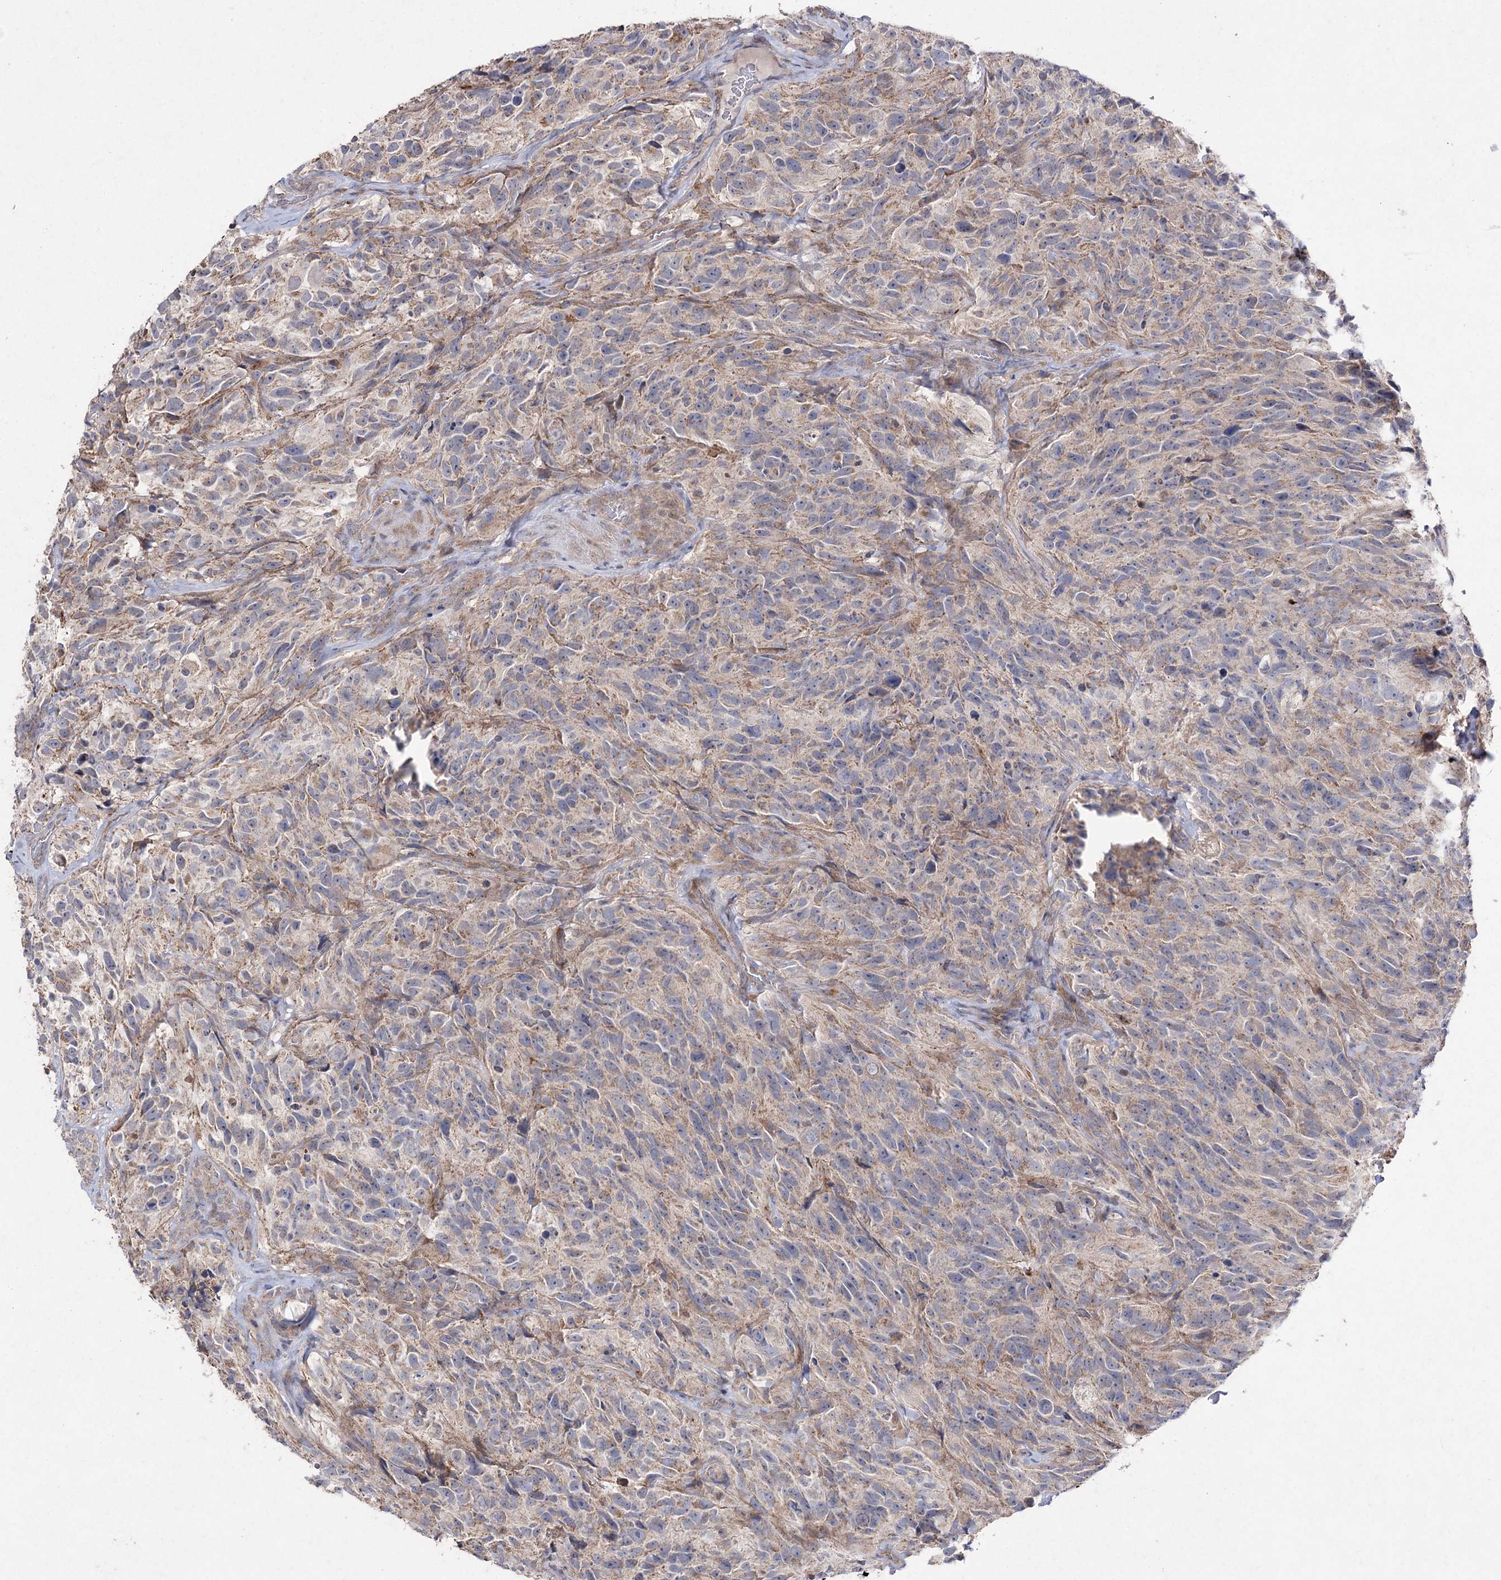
{"staining": {"intensity": "weak", "quantity": "25%-75%", "location": "cytoplasmic/membranous"}, "tissue": "glioma", "cell_type": "Tumor cells", "image_type": "cancer", "snomed": [{"axis": "morphology", "description": "Glioma, malignant, High grade"}, {"axis": "topography", "description": "Brain"}], "caption": "There is low levels of weak cytoplasmic/membranous expression in tumor cells of high-grade glioma (malignant), as demonstrated by immunohistochemical staining (brown color).", "gene": "FANCL", "patient": {"sex": "male", "age": 69}}